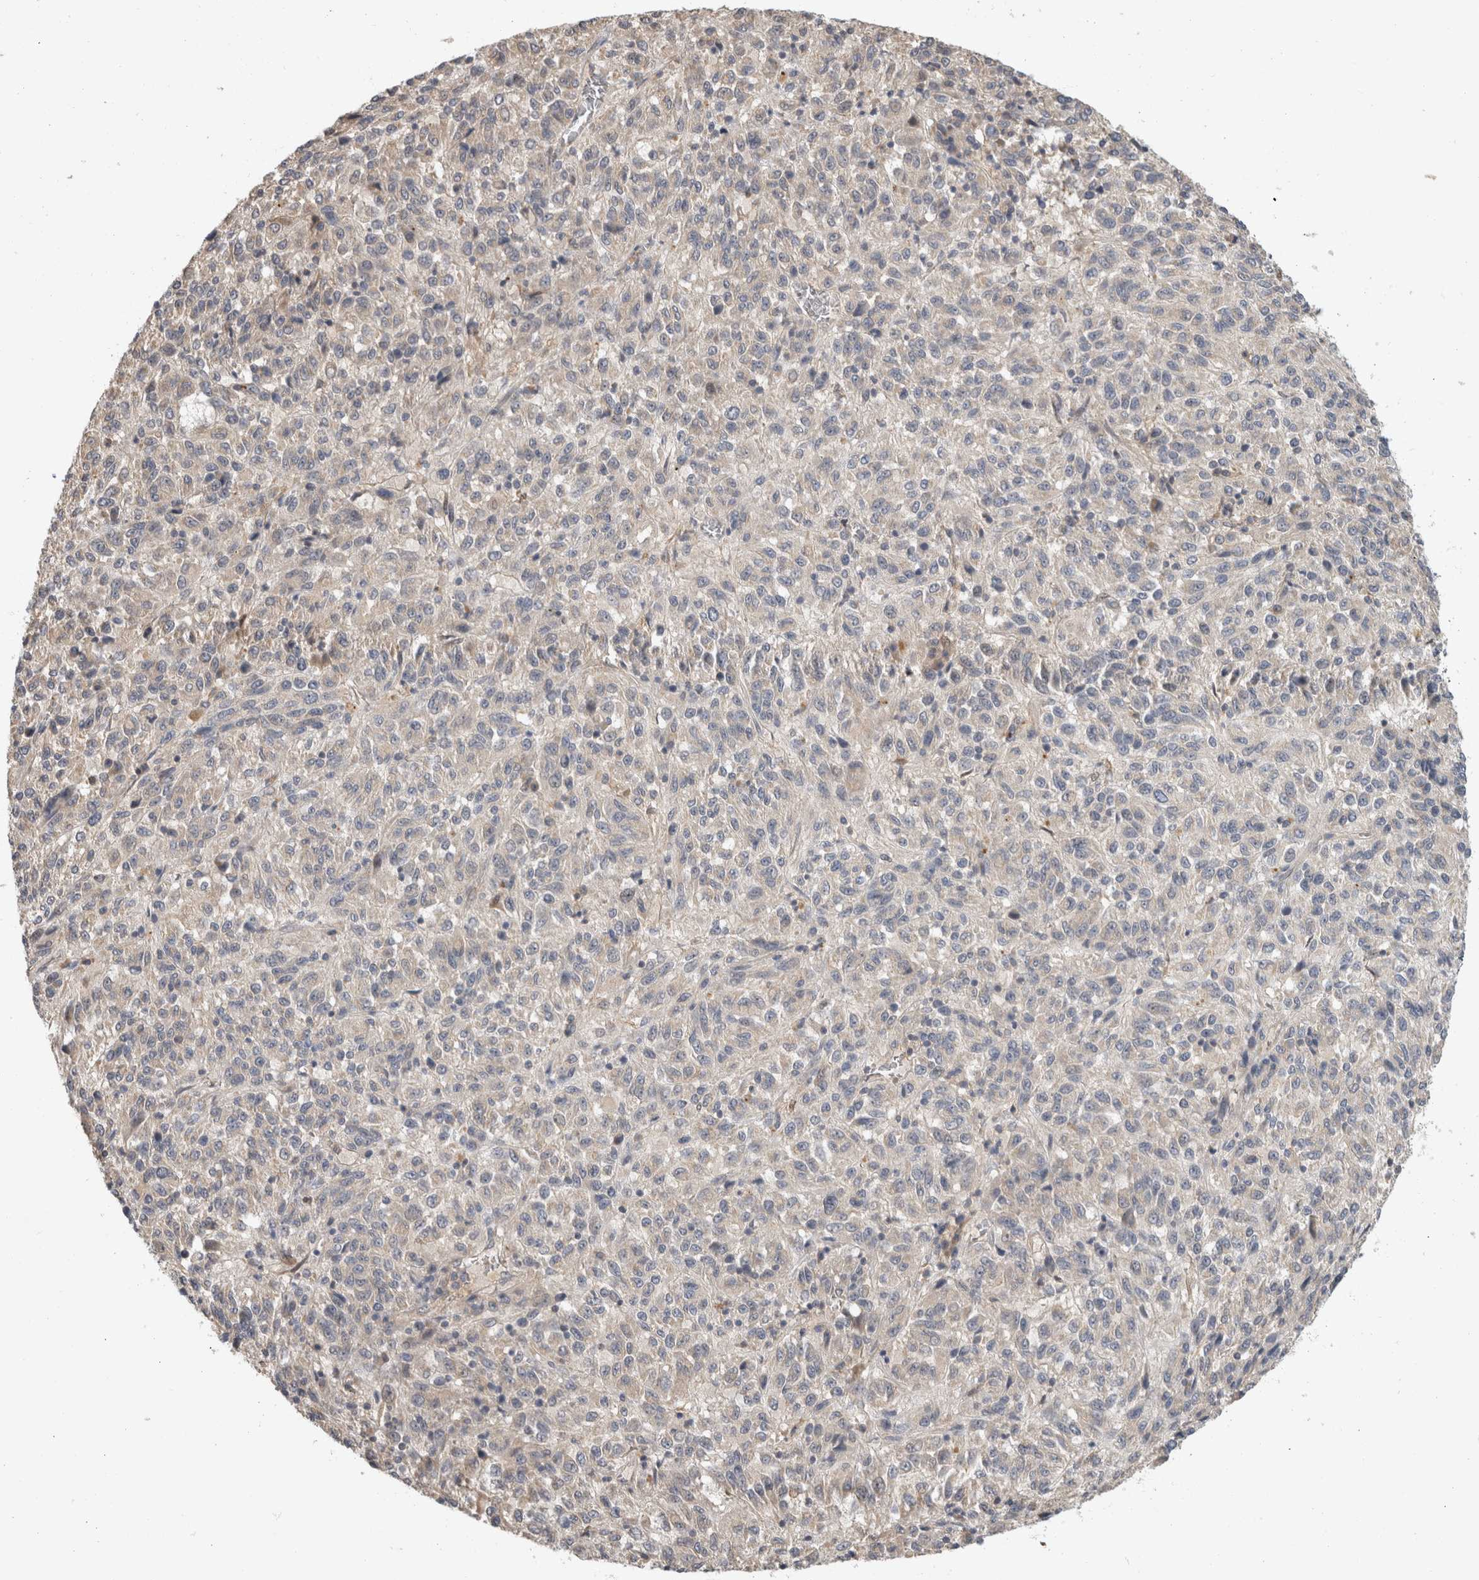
{"staining": {"intensity": "negative", "quantity": "none", "location": "none"}, "tissue": "melanoma", "cell_type": "Tumor cells", "image_type": "cancer", "snomed": [{"axis": "morphology", "description": "Malignant melanoma, Metastatic site"}, {"axis": "topography", "description": "Lung"}], "caption": "High magnification brightfield microscopy of malignant melanoma (metastatic site) stained with DAB (brown) and counterstained with hematoxylin (blue): tumor cells show no significant expression.", "gene": "PGM1", "patient": {"sex": "male", "age": 64}}